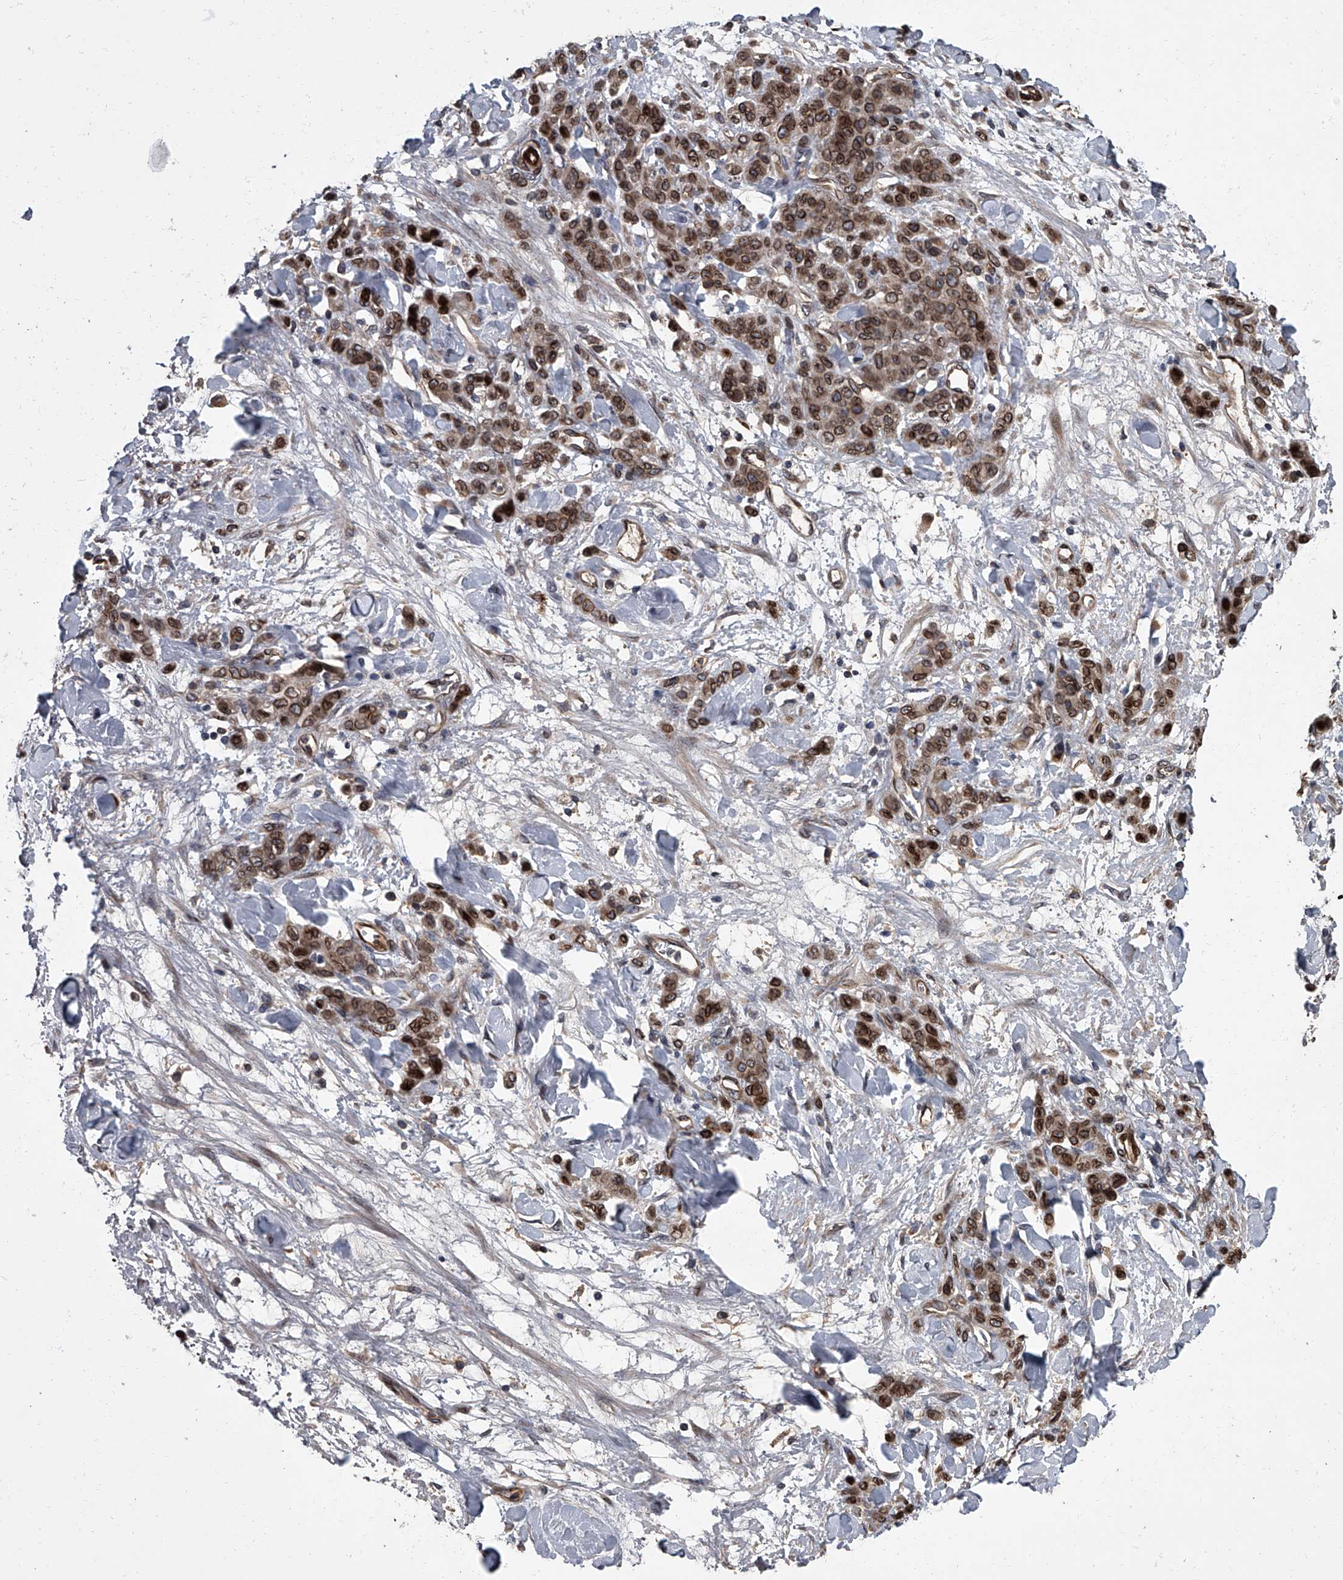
{"staining": {"intensity": "strong", "quantity": ">75%", "location": "cytoplasmic/membranous,nuclear"}, "tissue": "stomach cancer", "cell_type": "Tumor cells", "image_type": "cancer", "snomed": [{"axis": "morphology", "description": "Normal tissue, NOS"}, {"axis": "morphology", "description": "Adenocarcinoma, NOS"}, {"axis": "topography", "description": "Stomach"}], "caption": "Human stomach cancer stained for a protein (brown) shows strong cytoplasmic/membranous and nuclear positive positivity in about >75% of tumor cells.", "gene": "LRRC8C", "patient": {"sex": "male", "age": 82}}